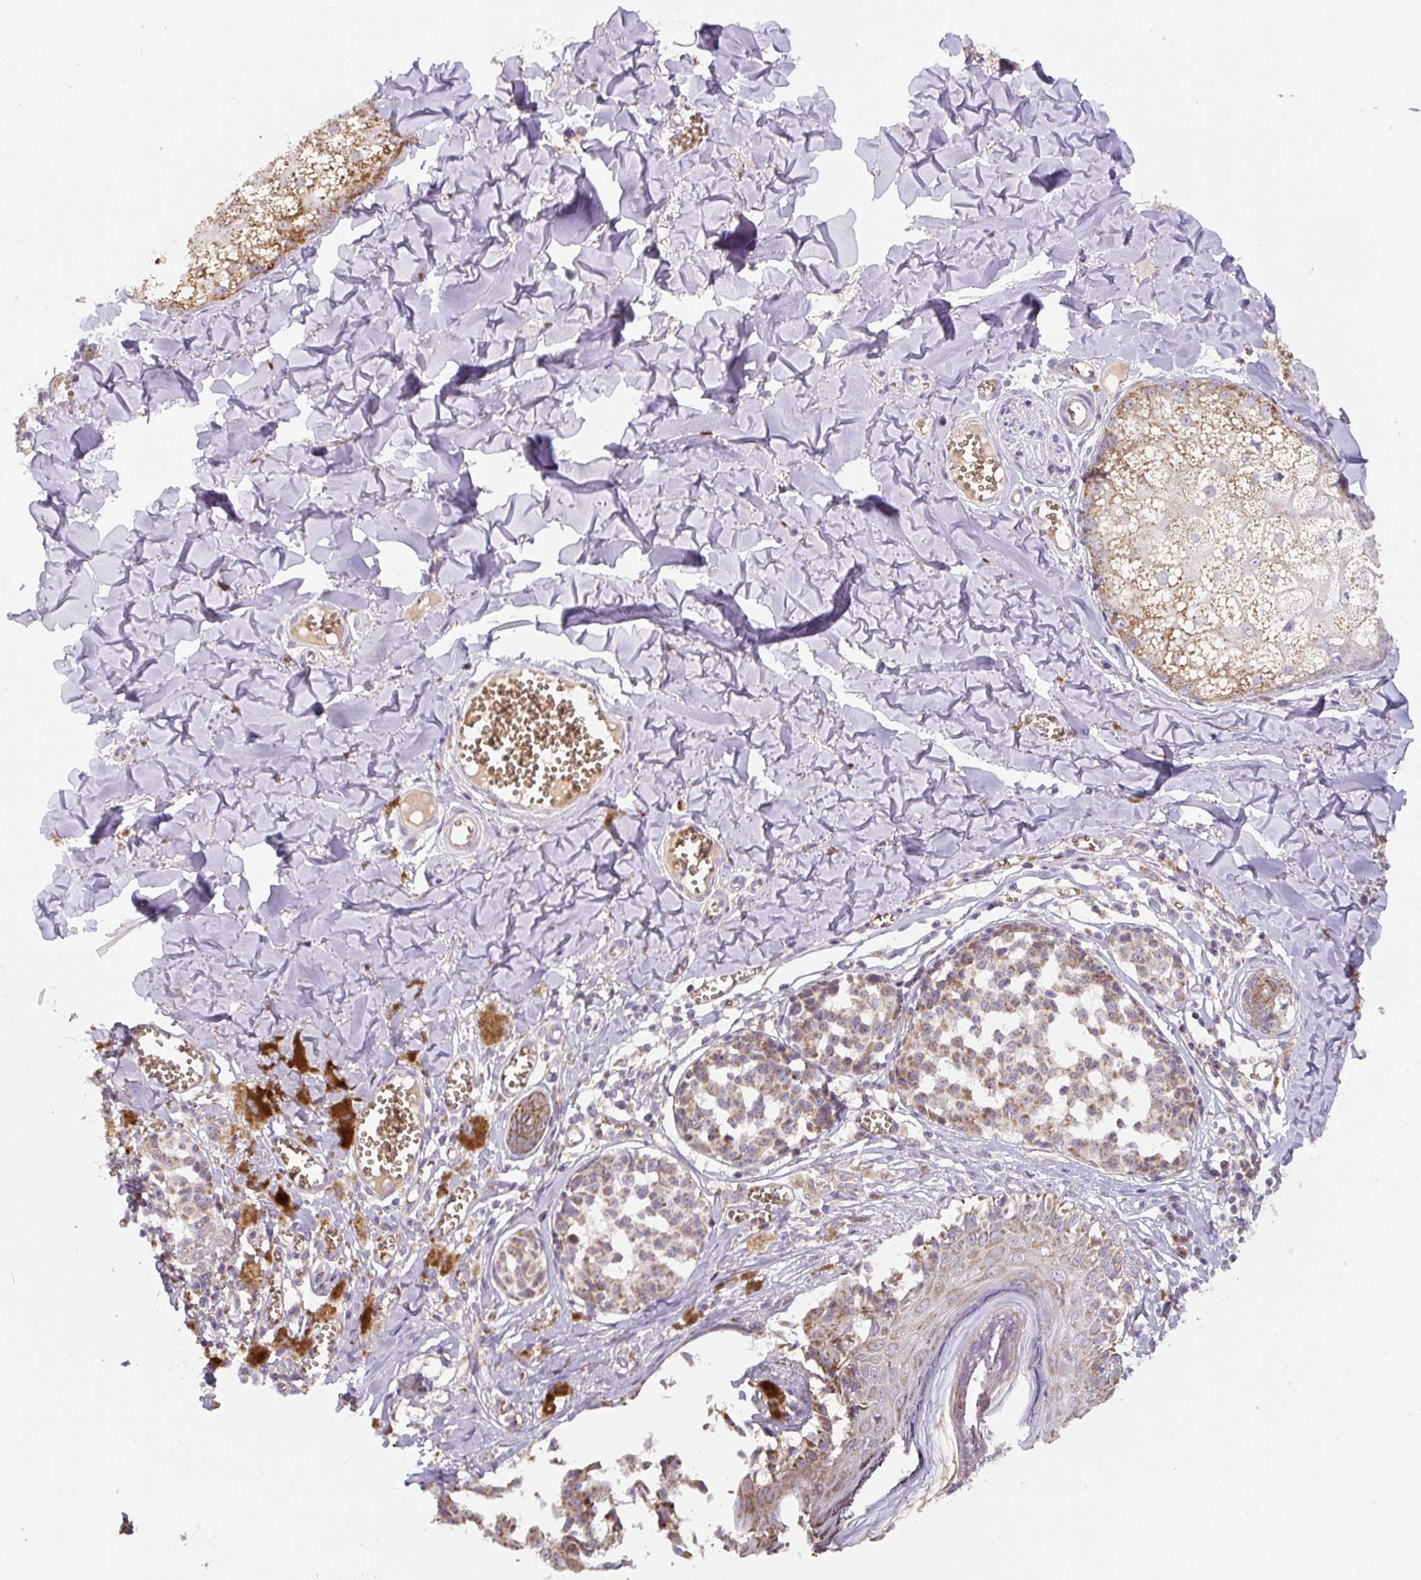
{"staining": {"intensity": "moderate", "quantity": ">75%", "location": "cytoplasmic/membranous"}, "tissue": "melanoma", "cell_type": "Tumor cells", "image_type": "cancer", "snomed": [{"axis": "morphology", "description": "Malignant melanoma, NOS"}, {"axis": "topography", "description": "Skin"}], "caption": "Tumor cells display moderate cytoplasmic/membranous expression in about >75% of cells in melanoma. (IHC, brightfield microscopy, high magnification).", "gene": "MT-CO2", "patient": {"sex": "female", "age": 43}}